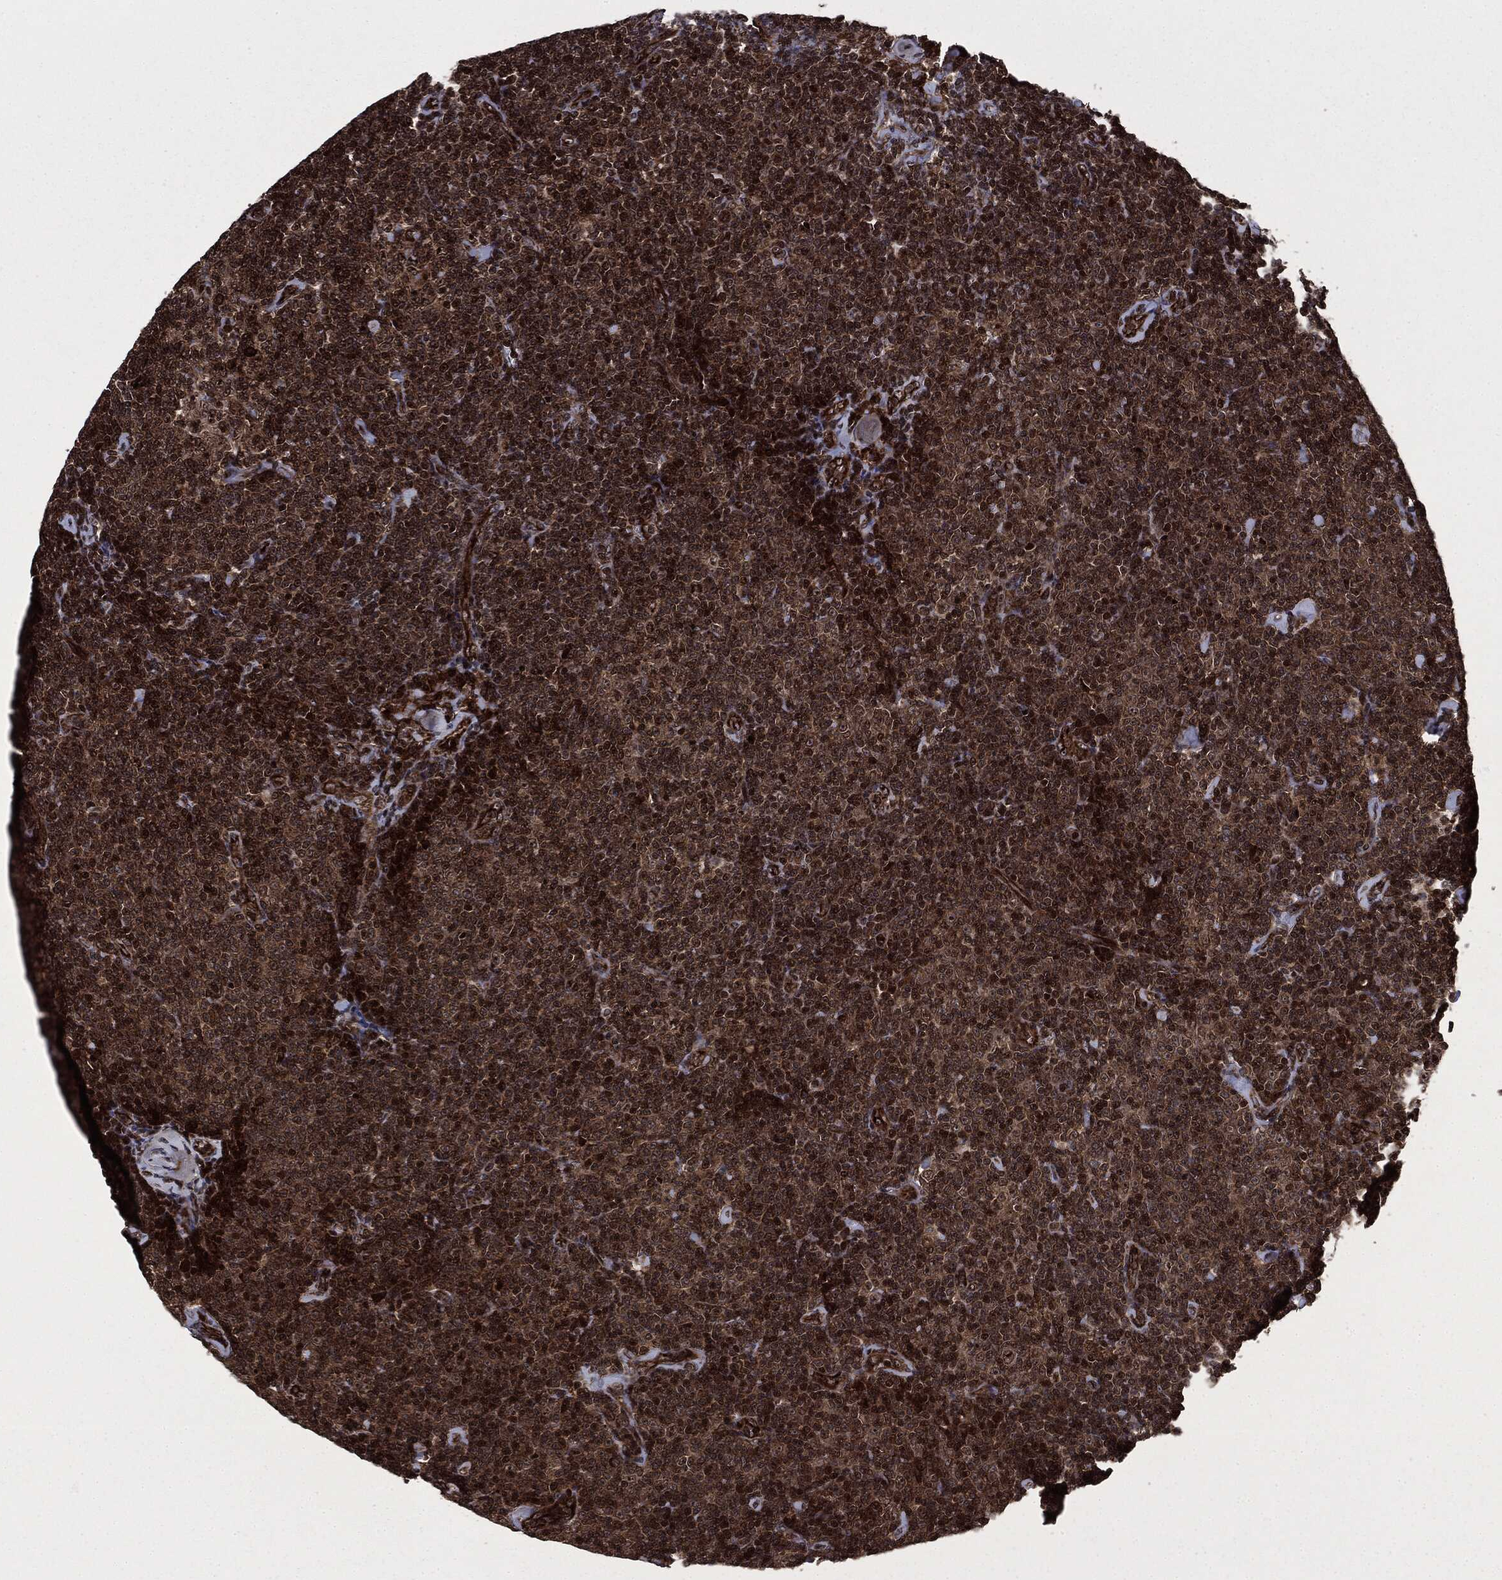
{"staining": {"intensity": "strong", "quantity": ">75%", "location": "cytoplasmic/membranous,nuclear"}, "tissue": "lymphoma", "cell_type": "Tumor cells", "image_type": "cancer", "snomed": [{"axis": "morphology", "description": "Malignant lymphoma, non-Hodgkin's type, Low grade"}, {"axis": "topography", "description": "Lymph node"}], "caption": "High-magnification brightfield microscopy of malignant lymphoma, non-Hodgkin's type (low-grade) stained with DAB (3,3'-diaminobenzidine) (brown) and counterstained with hematoxylin (blue). tumor cells exhibit strong cytoplasmic/membranous and nuclear staining is identified in approximately>75% of cells.", "gene": "CARD6", "patient": {"sex": "male", "age": 81}}